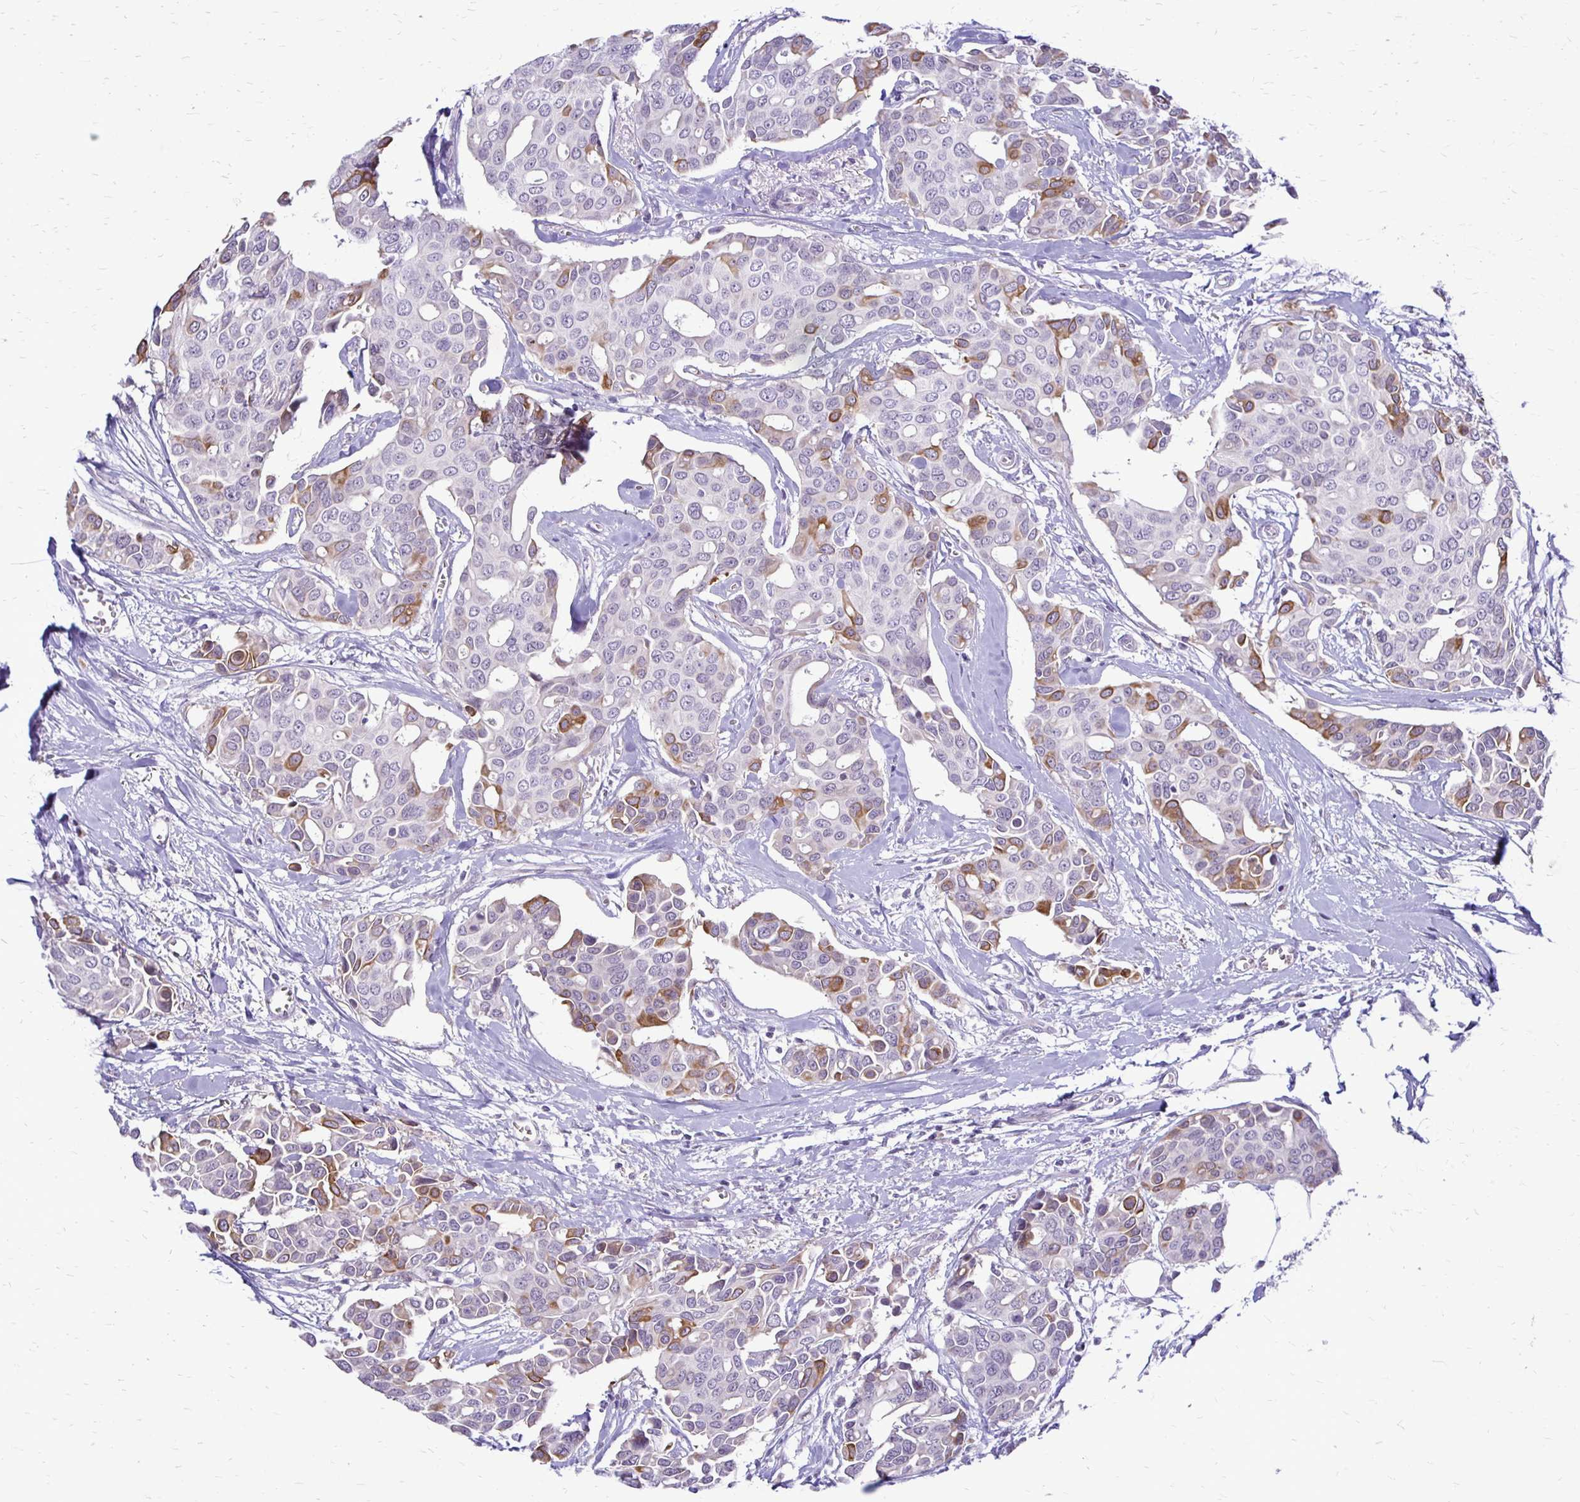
{"staining": {"intensity": "moderate", "quantity": "25%-75%", "location": "cytoplasmic/membranous"}, "tissue": "breast cancer", "cell_type": "Tumor cells", "image_type": "cancer", "snomed": [{"axis": "morphology", "description": "Duct carcinoma"}, {"axis": "topography", "description": "Breast"}], "caption": "Protein staining of breast cancer tissue shows moderate cytoplasmic/membranous expression in approximately 25%-75% of tumor cells.", "gene": "EPYC", "patient": {"sex": "female", "age": 54}}